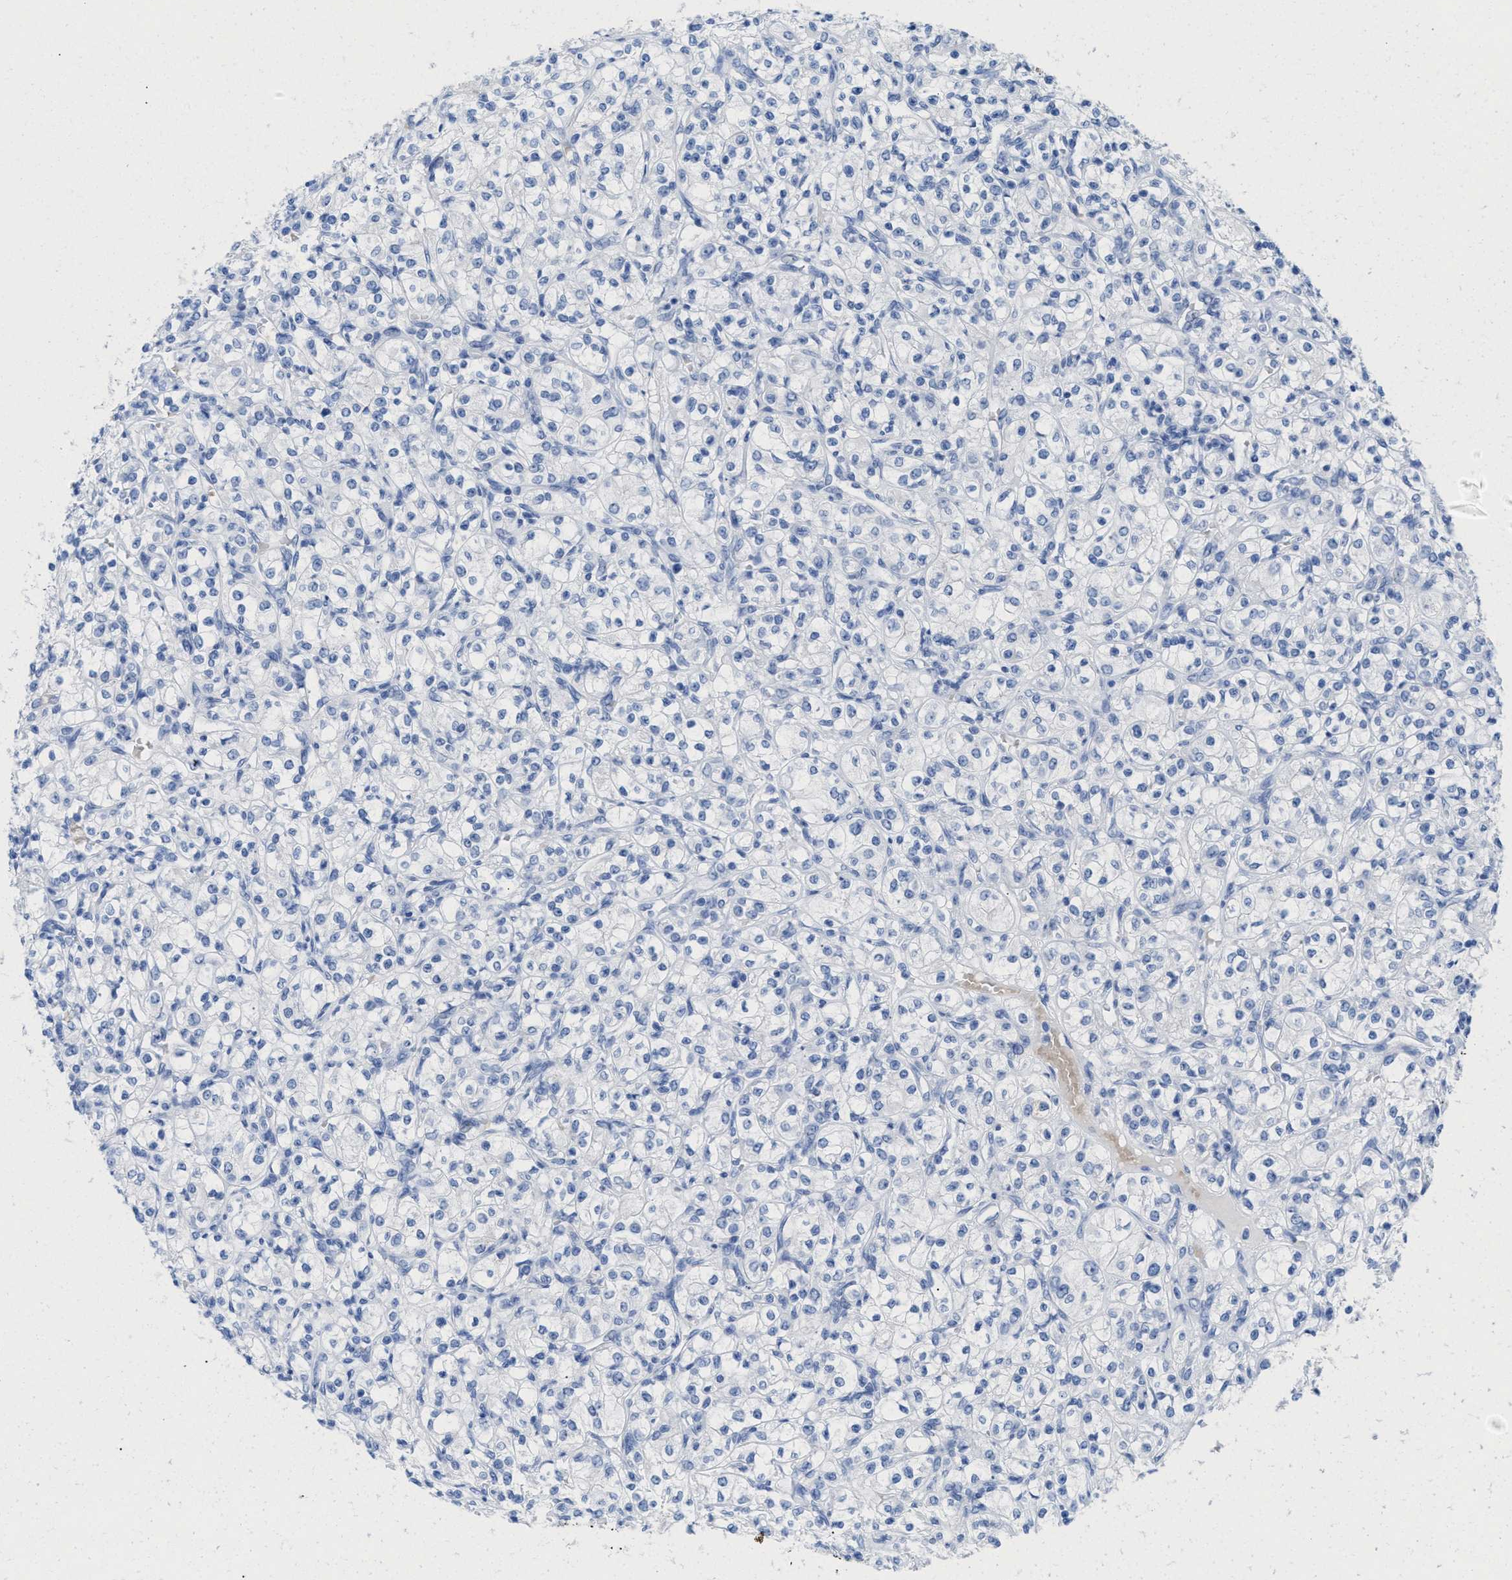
{"staining": {"intensity": "negative", "quantity": "none", "location": "none"}, "tissue": "renal cancer", "cell_type": "Tumor cells", "image_type": "cancer", "snomed": [{"axis": "morphology", "description": "Adenocarcinoma, NOS"}, {"axis": "topography", "description": "Kidney"}], "caption": "This is an immunohistochemistry image of human adenocarcinoma (renal). There is no positivity in tumor cells.", "gene": "ANKFN1", "patient": {"sex": "male", "age": 77}}